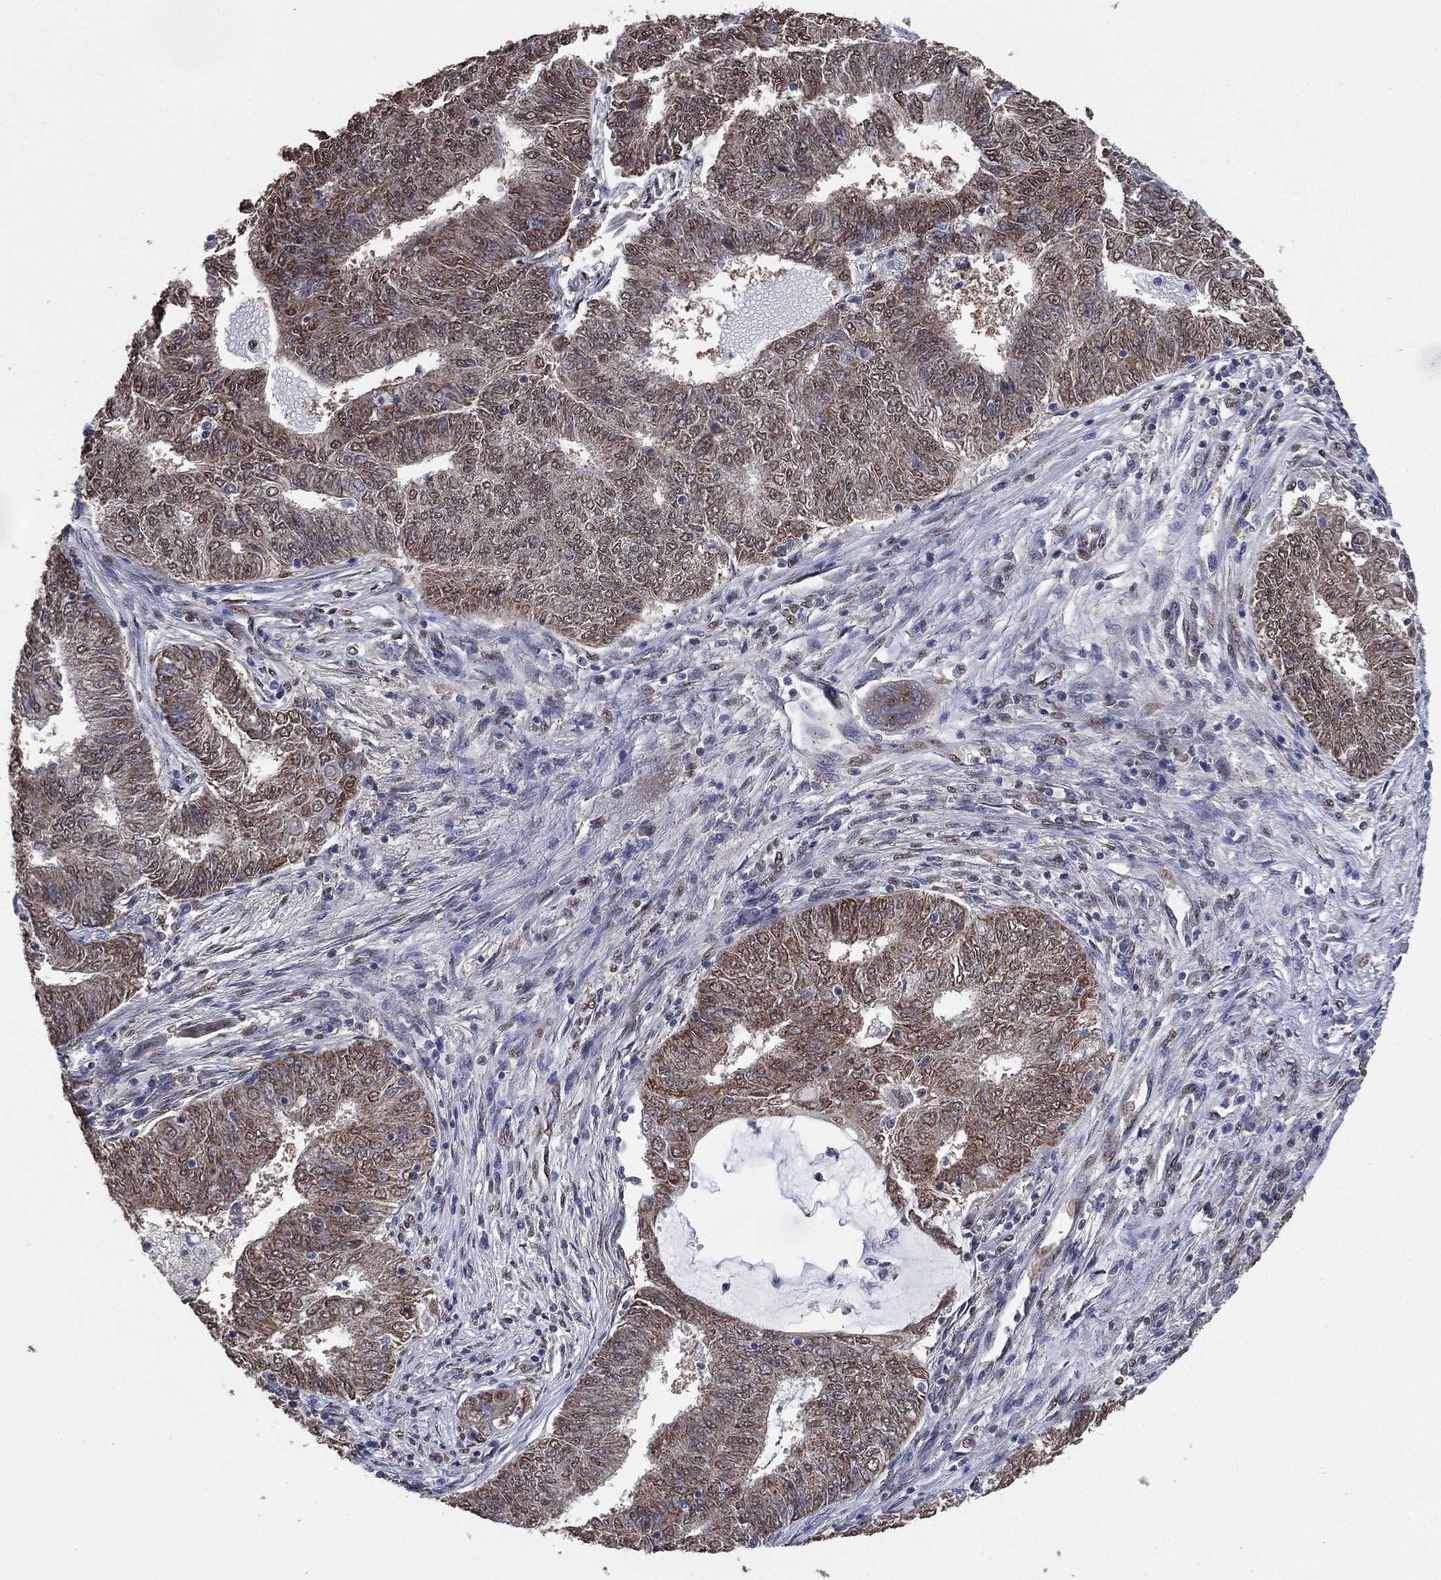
{"staining": {"intensity": "moderate", "quantity": "<25%", "location": "cytoplasmic/membranous"}, "tissue": "endometrial cancer", "cell_type": "Tumor cells", "image_type": "cancer", "snomed": [{"axis": "morphology", "description": "Adenocarcinoma, NOS"}, {"axis": "topography", "description": "Endometrium"}], "caption": "The immunohistochemical stain highlights moderate cytoplasmic/membranous expression in tumor cells of endometrial cancer (adenocarcinoma) tissue. The protein of interest is shown in brown color, while the nuclei are stained blue.", "gene": "ALDH7A1", "patient": {"sex": "female", "age": 62}}